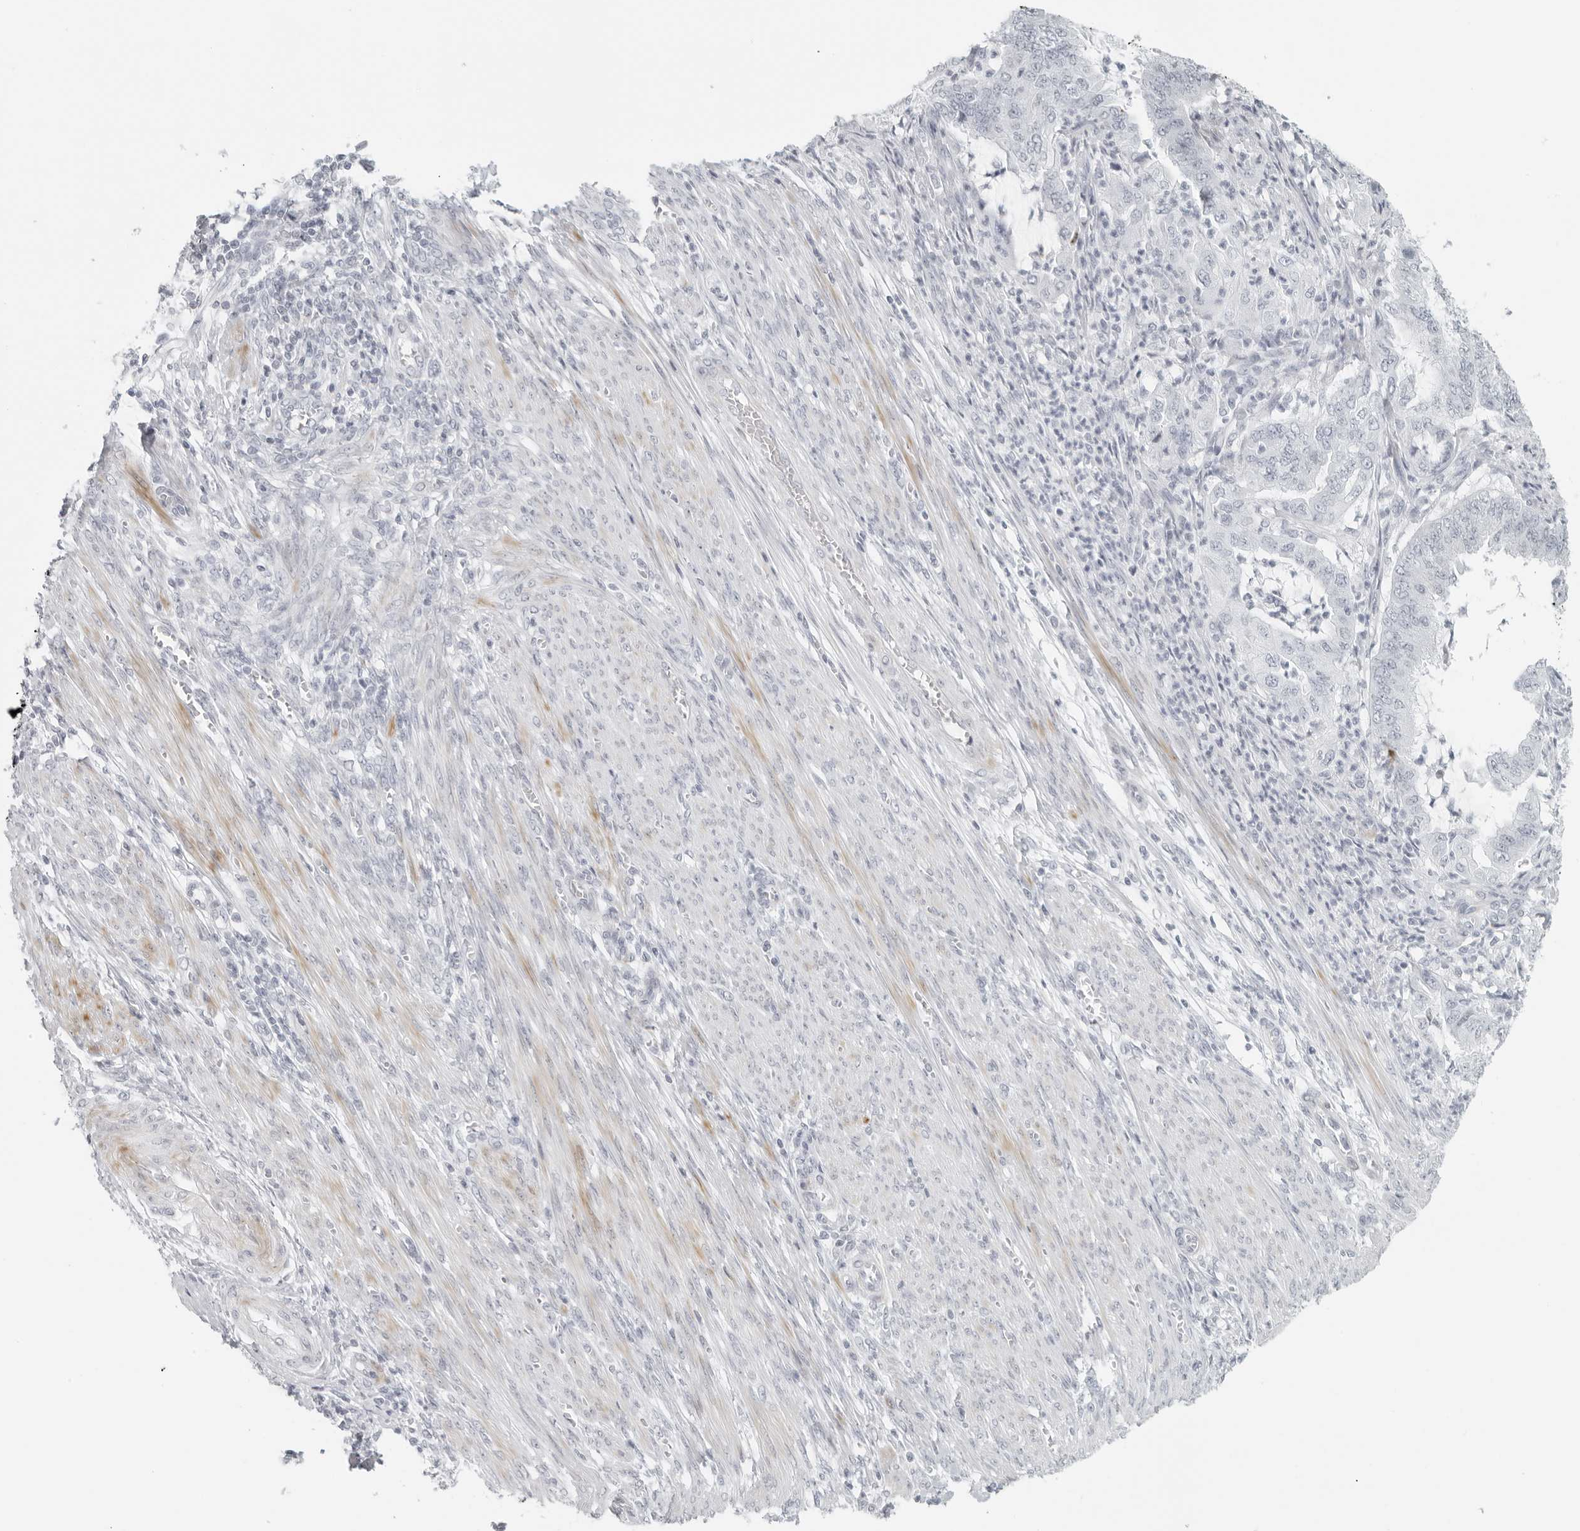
{"staining": {"intensity": "negative", "quantity": "none", "location": "none"}, "tissue": "endometrial cancer", "cell_type": "Tumor cells", "image_type": "cancer", "snomed": [{"axis": "morphology", "description": "Adenocarcinoma, NOS"}, {"axis": "topography", "description": "Endometrium"}], "caption": "This is a micrograph of IHC staining of endometrial cancer (adenocarcinoma), which shows no positivity in tumor cells.", "gene": "RPS6KC1", "patient": {"sex": "female", "age": 51}}